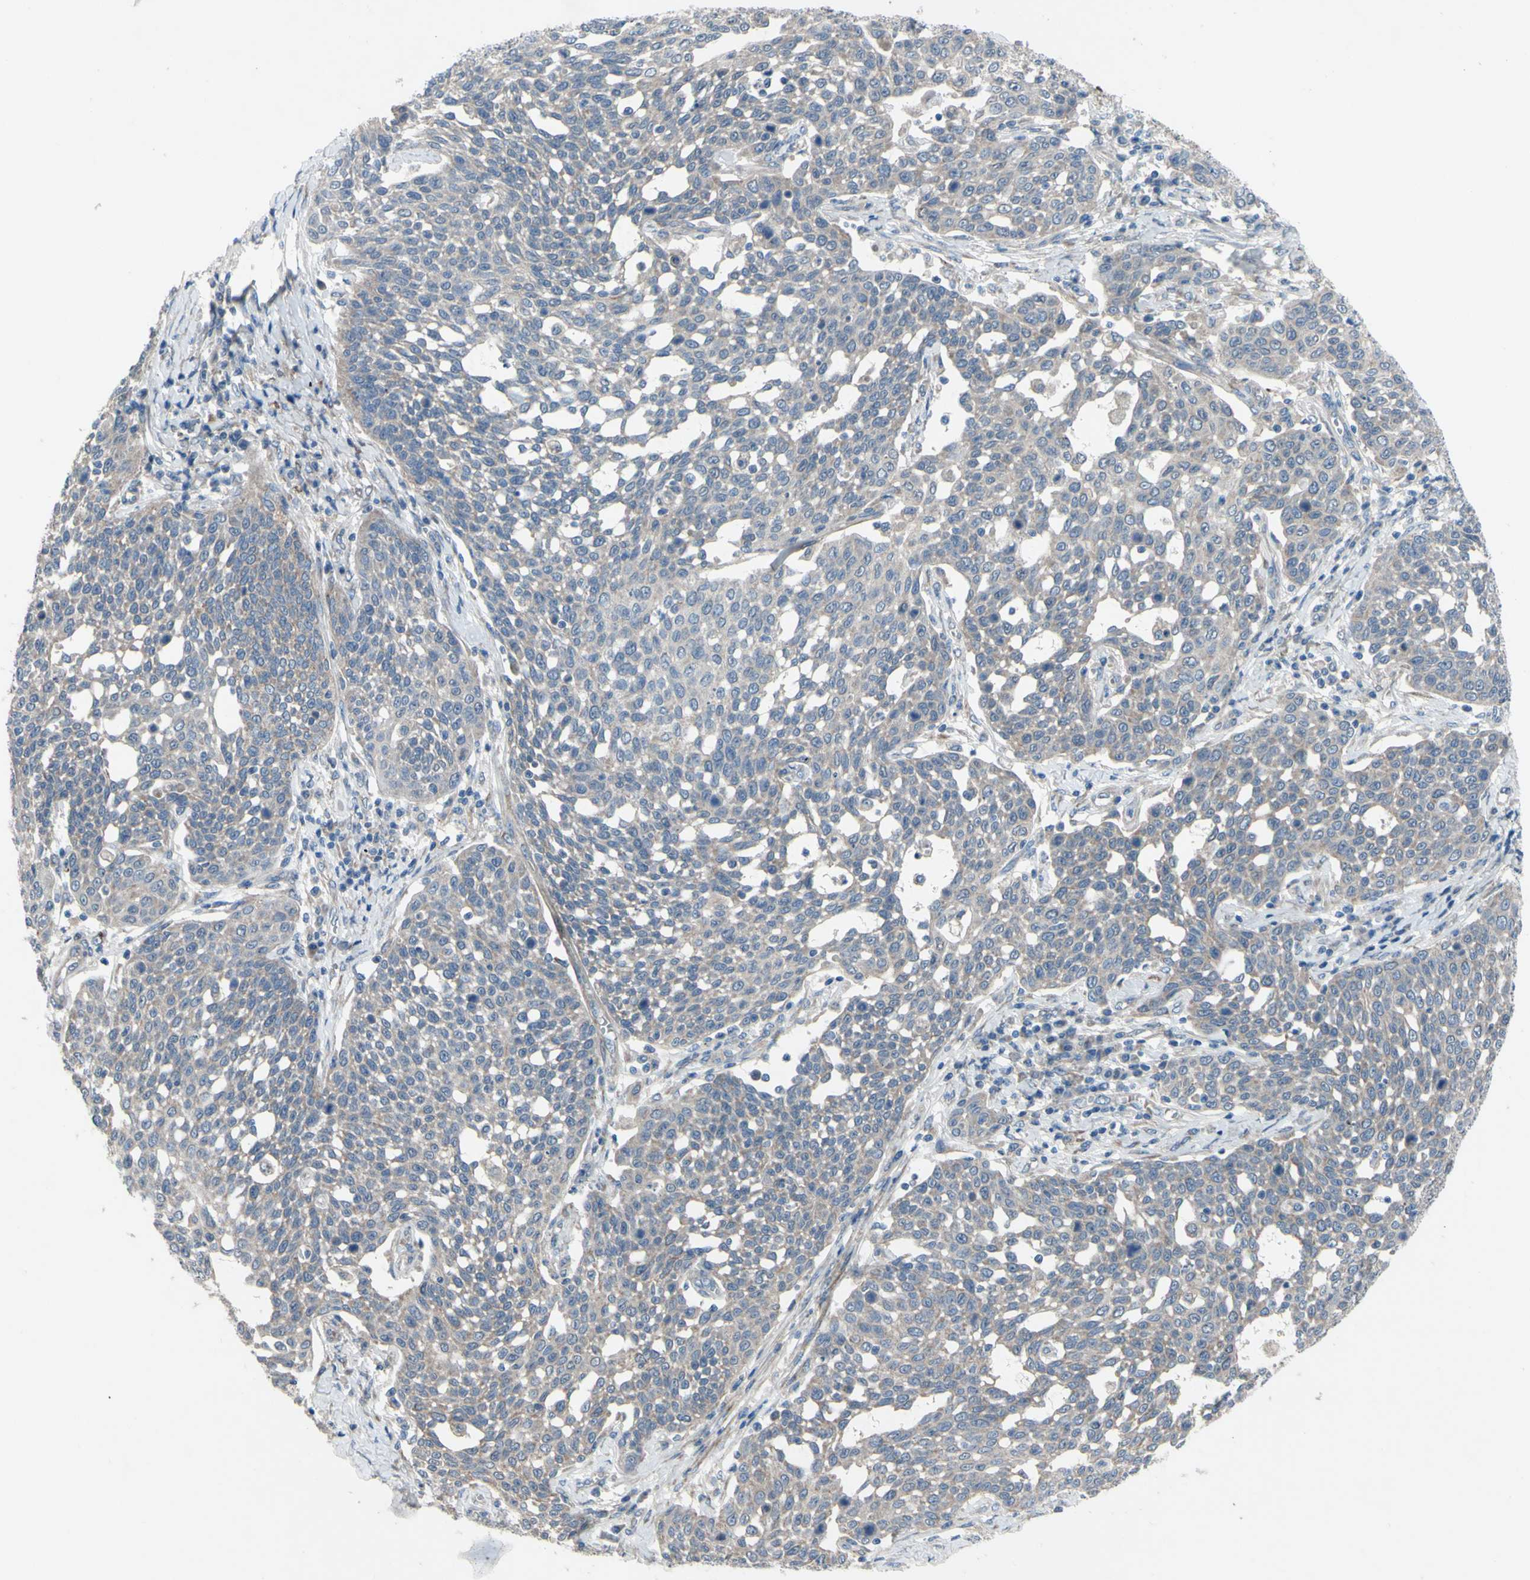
{"staining": {"intensity": "weak", "quantity": "25%-75%", "location": "cytoplasmic/membranous"}, "tissue": "cervical cancer", "cell_type": "Tumor cells", "image_type": "cancer", "snomed": [{"axis": "morphology", "description": "Squamous cell carcinoma, NOS"}, {"axis": "topography", "description": "Cervix"}], "caption": "Weak cytoplasmic/membranous protein staining is identified in approximately 25%-75% of tumor cells in cervical cancer (squamous cell carcinoma).", "gene": "GRAMD2B", "patient": {"sex": "female", "age": 34}}